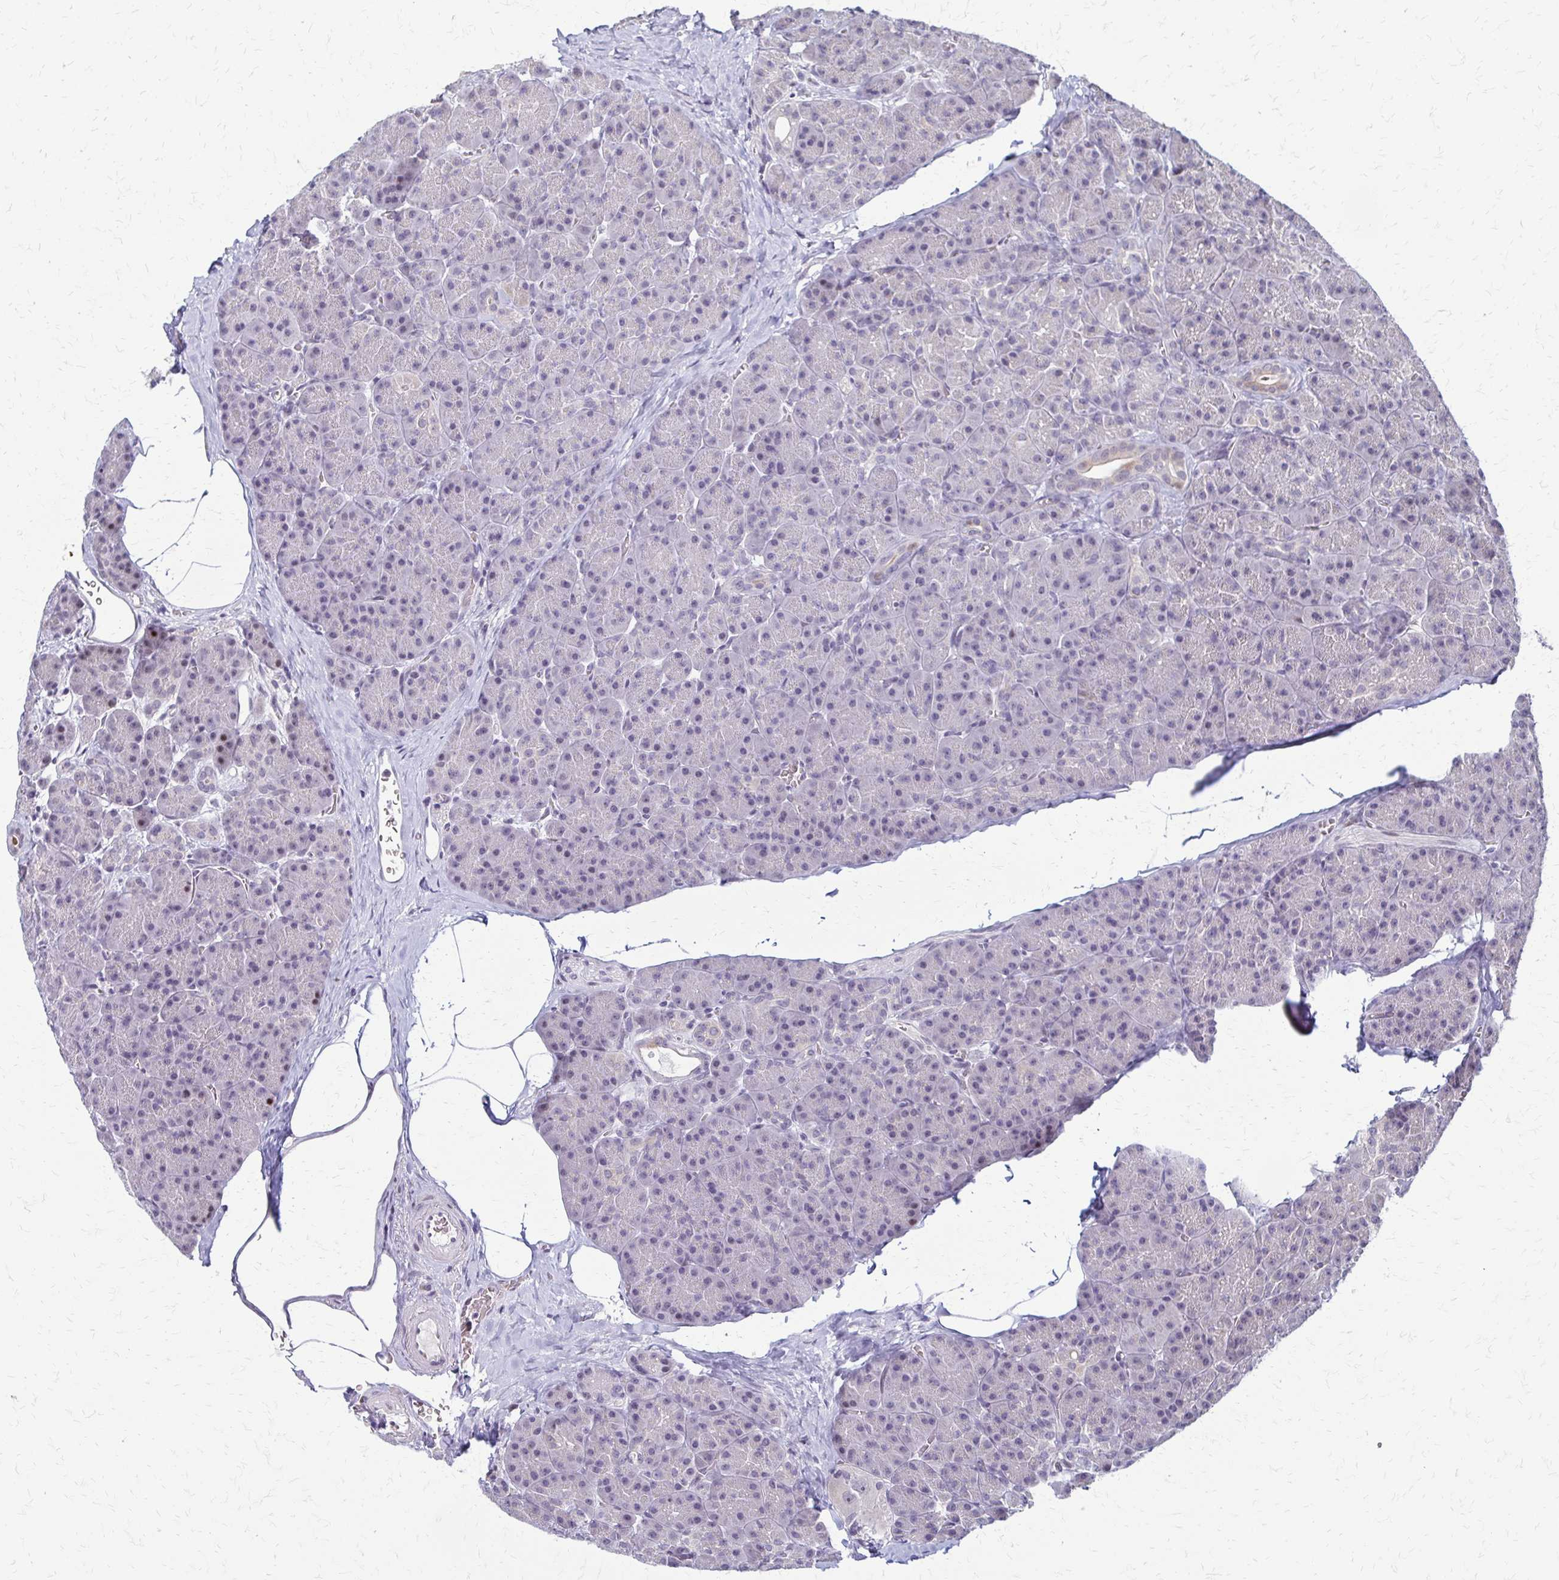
{"staining": {"intensity": "weak", "quantity": "<25%", "location": "nuclear"}, "tissue": "pancreas", "cell_type": "Exocrine glandular cells", "image_type": "normal", "snomed": [{"axis": "morphology", "description": "Normal tissue, NOS"}, {"axis": "topography", "description": "Pancreas"}], "caption": "The immunohistochemistry (IHC) micrograph has no significant staining in exocrine glandular cells of pancreas.", "gene": "TRIR", "patient": {"sex": "male", "age": 57}}